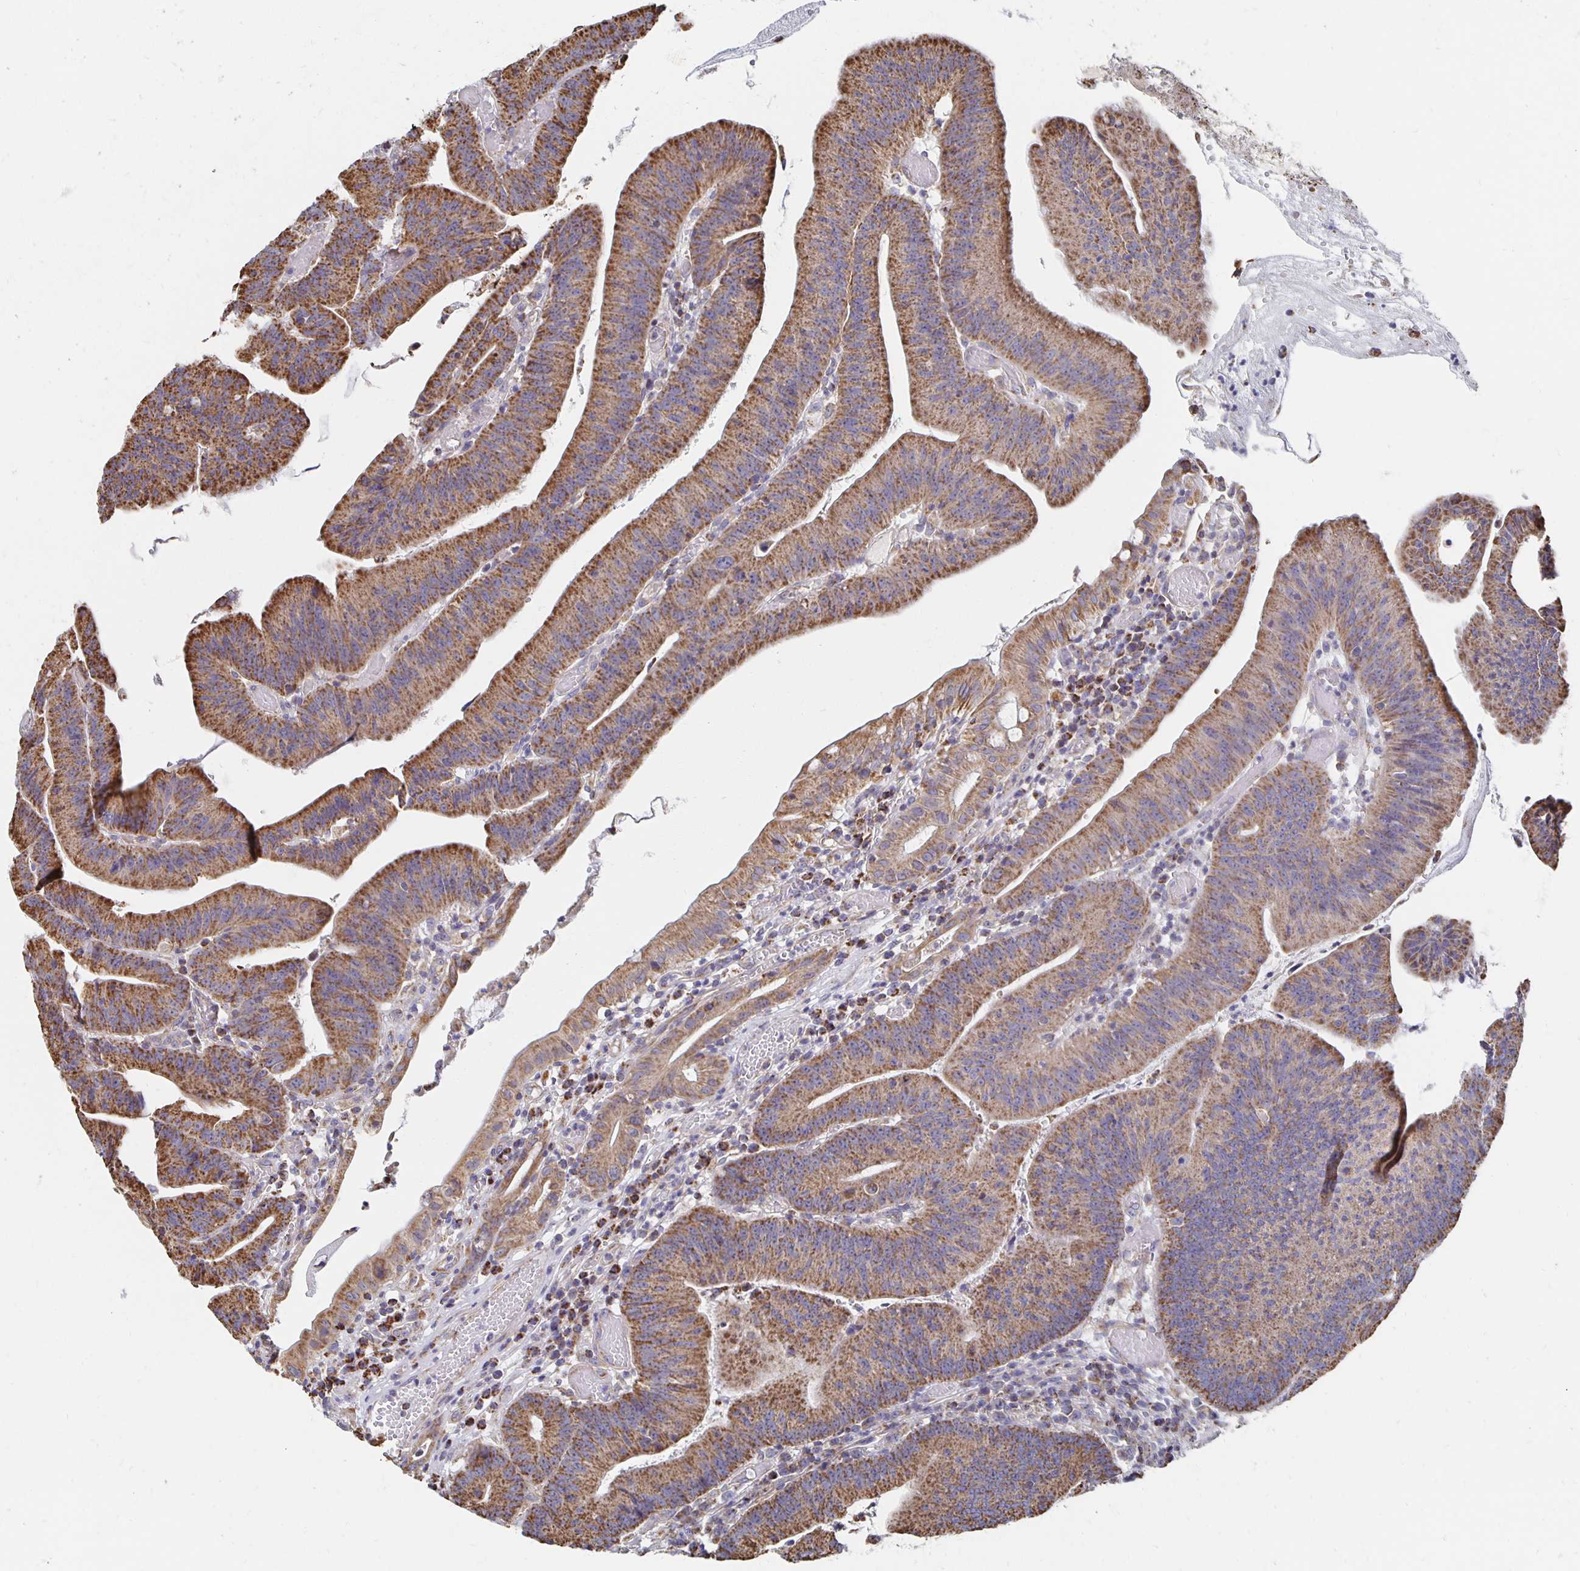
{"staining": {"intensity": "moderate", "quantity": ">75%", "location": "cytoplasmic/membranous"}, "tissue": "colorectal cancer", "cell_type": "Tumor cells", "image_type": "cancer", "snomed": [{"axis": "morphology", "description": "Adenocarcinoma, NOS"}, {"axis": "topography", "description": "Colon"}], "caption": "The immunohistochemical stain highlights moderate cytoplasmic/membranous staining in tumor cells of colorectal adenocarcinoma tissue.", "gene": "NKX2-8", "patient": {"sex": "female", "age": 78}}